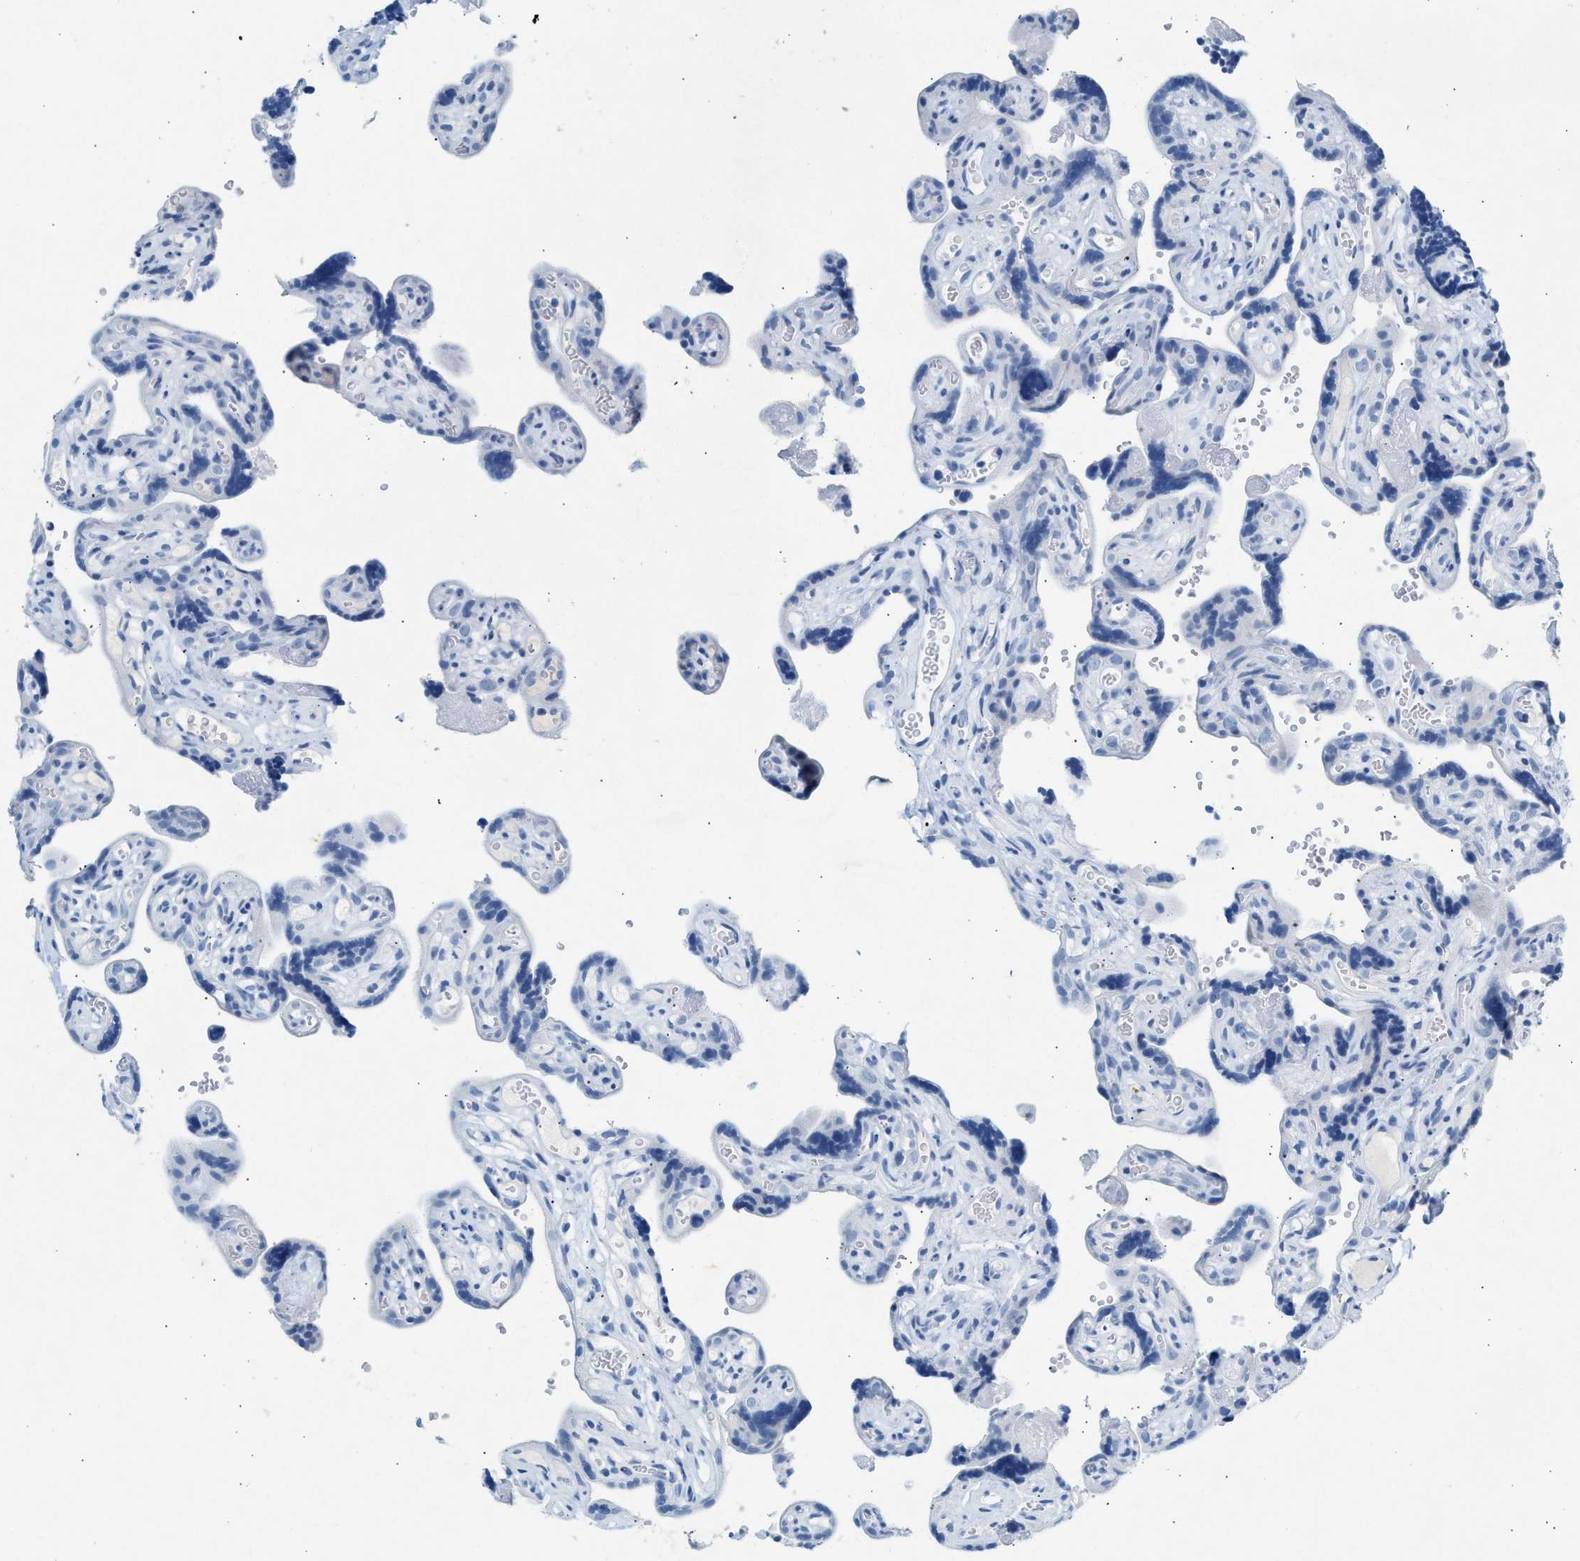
{"staining": {"intensity": "negative", "quantity": "none", "location": "none"}, "tissue": "placenta", "cell_type": "Decidual cells", "image_type": "normal", "snomed": [{"axis": "morphology", "description": "Normal tissue, NOS"}, {"axis": "topography", "description": "Placenta"}], "caption": "High magnification brightfield microscopy of benign placenta stained with DAB (brown) and counterstained with hematoxylin (blue): decidual cells show no significant expression.", "gene": "HHATL", "patient": {"sex": "female", "age": 30}}